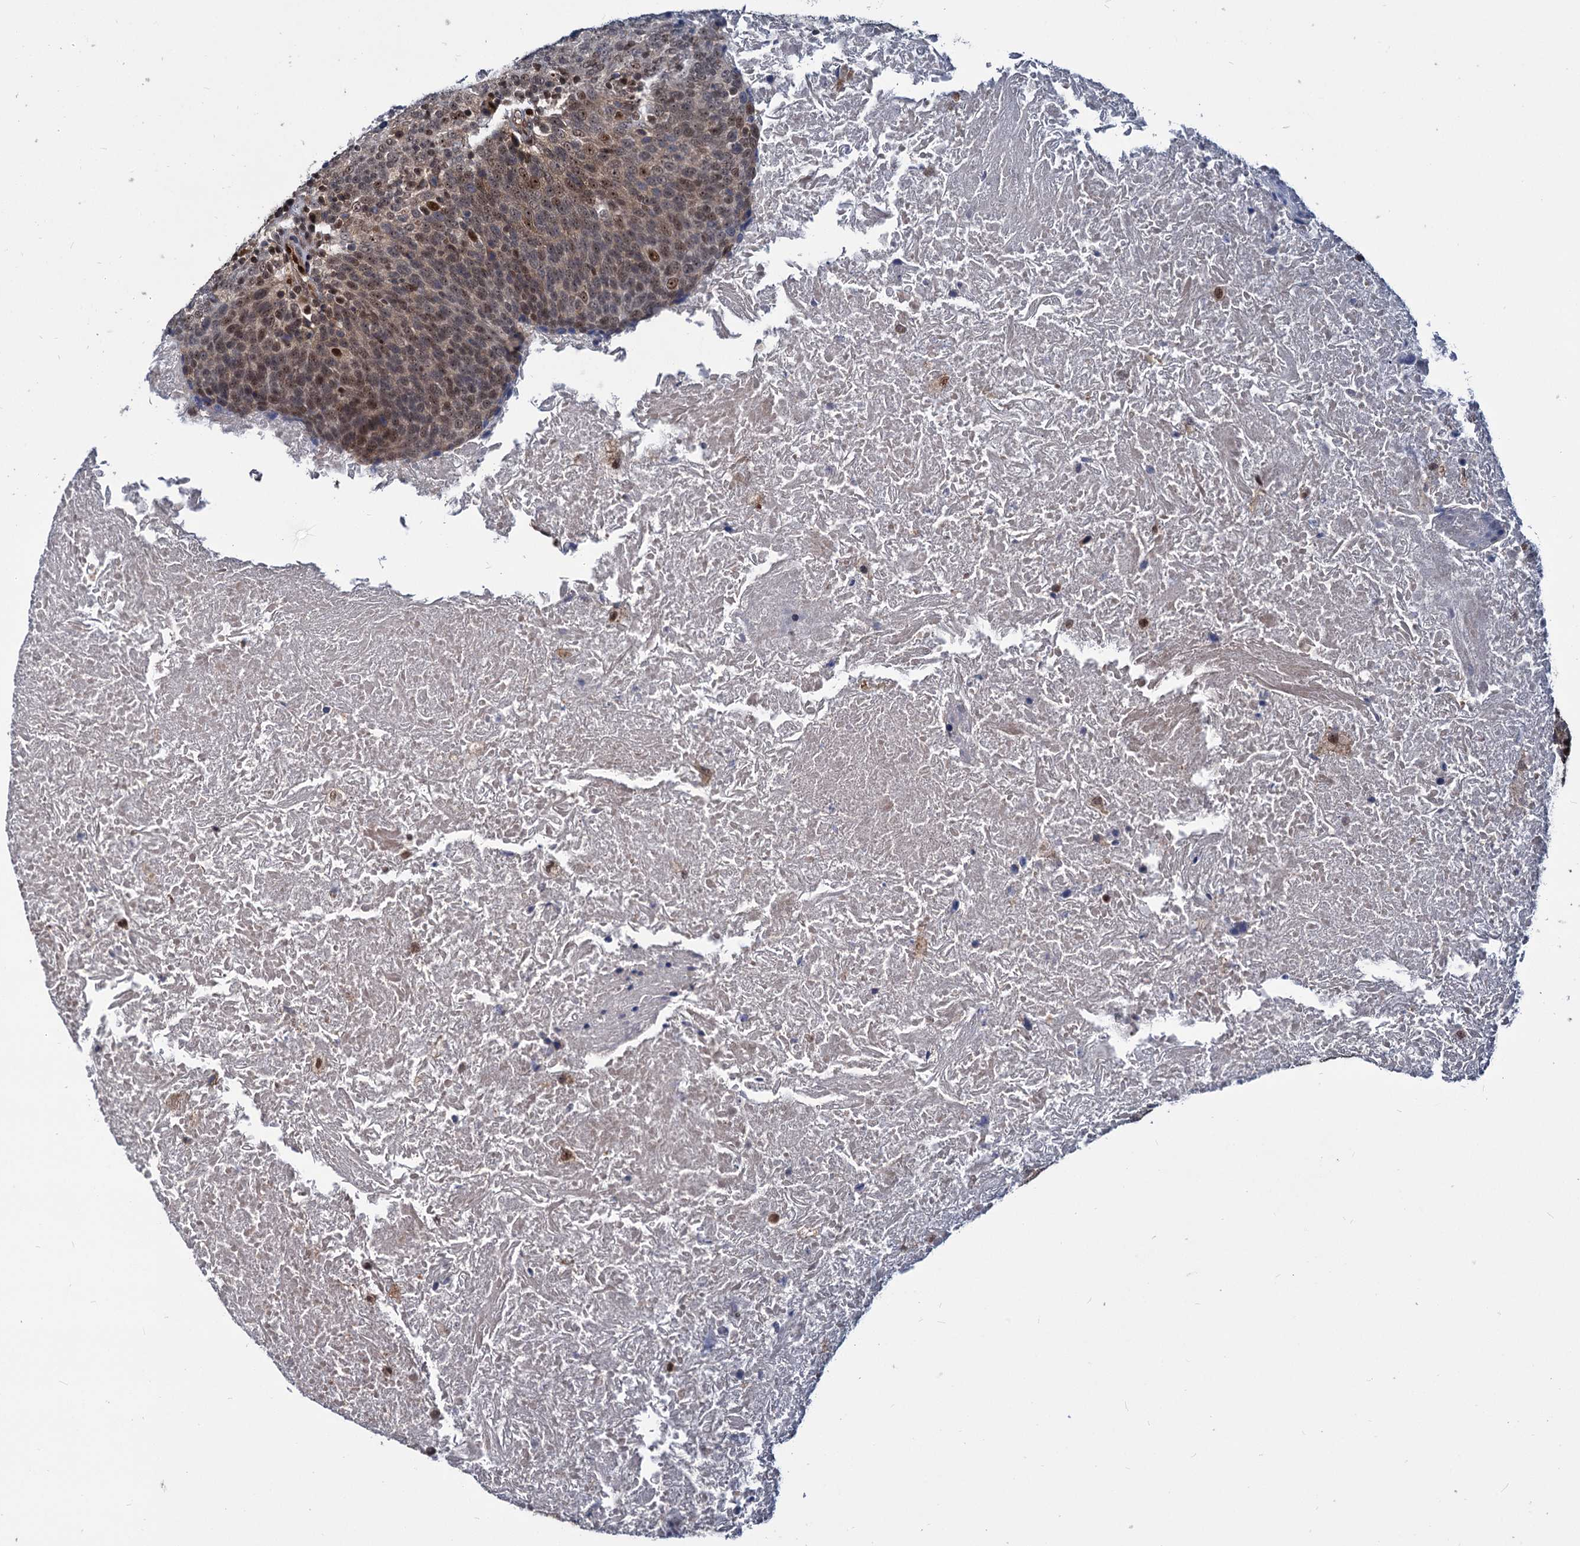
{"staining": {"intensity": "moderate", "quantity": ">75%", "location": "nuclear"}, "tissue": "head and neck cancer", "cell_type": "Tumor cells", "image_type": "cancer", "snomed": [{"axis": "morphology", "description": "Squamous cell carcinoma, NOS"}, {"axis": "morphology", "description": "Squamous cell carcinoma, metastatic, NOS"}, {"axis": "topography", "description": "Lymph node"}, {"axis": "topography", "description": "Head-Neck"}], "caption": "Immunohistochemical staining of human head and neck cancer demonstrates medium levels of moderate nuclear expression in approximately >75% of tumor cells.", "gene": "UBLCP1", "patient": {"sex": "male", "age": 62}}